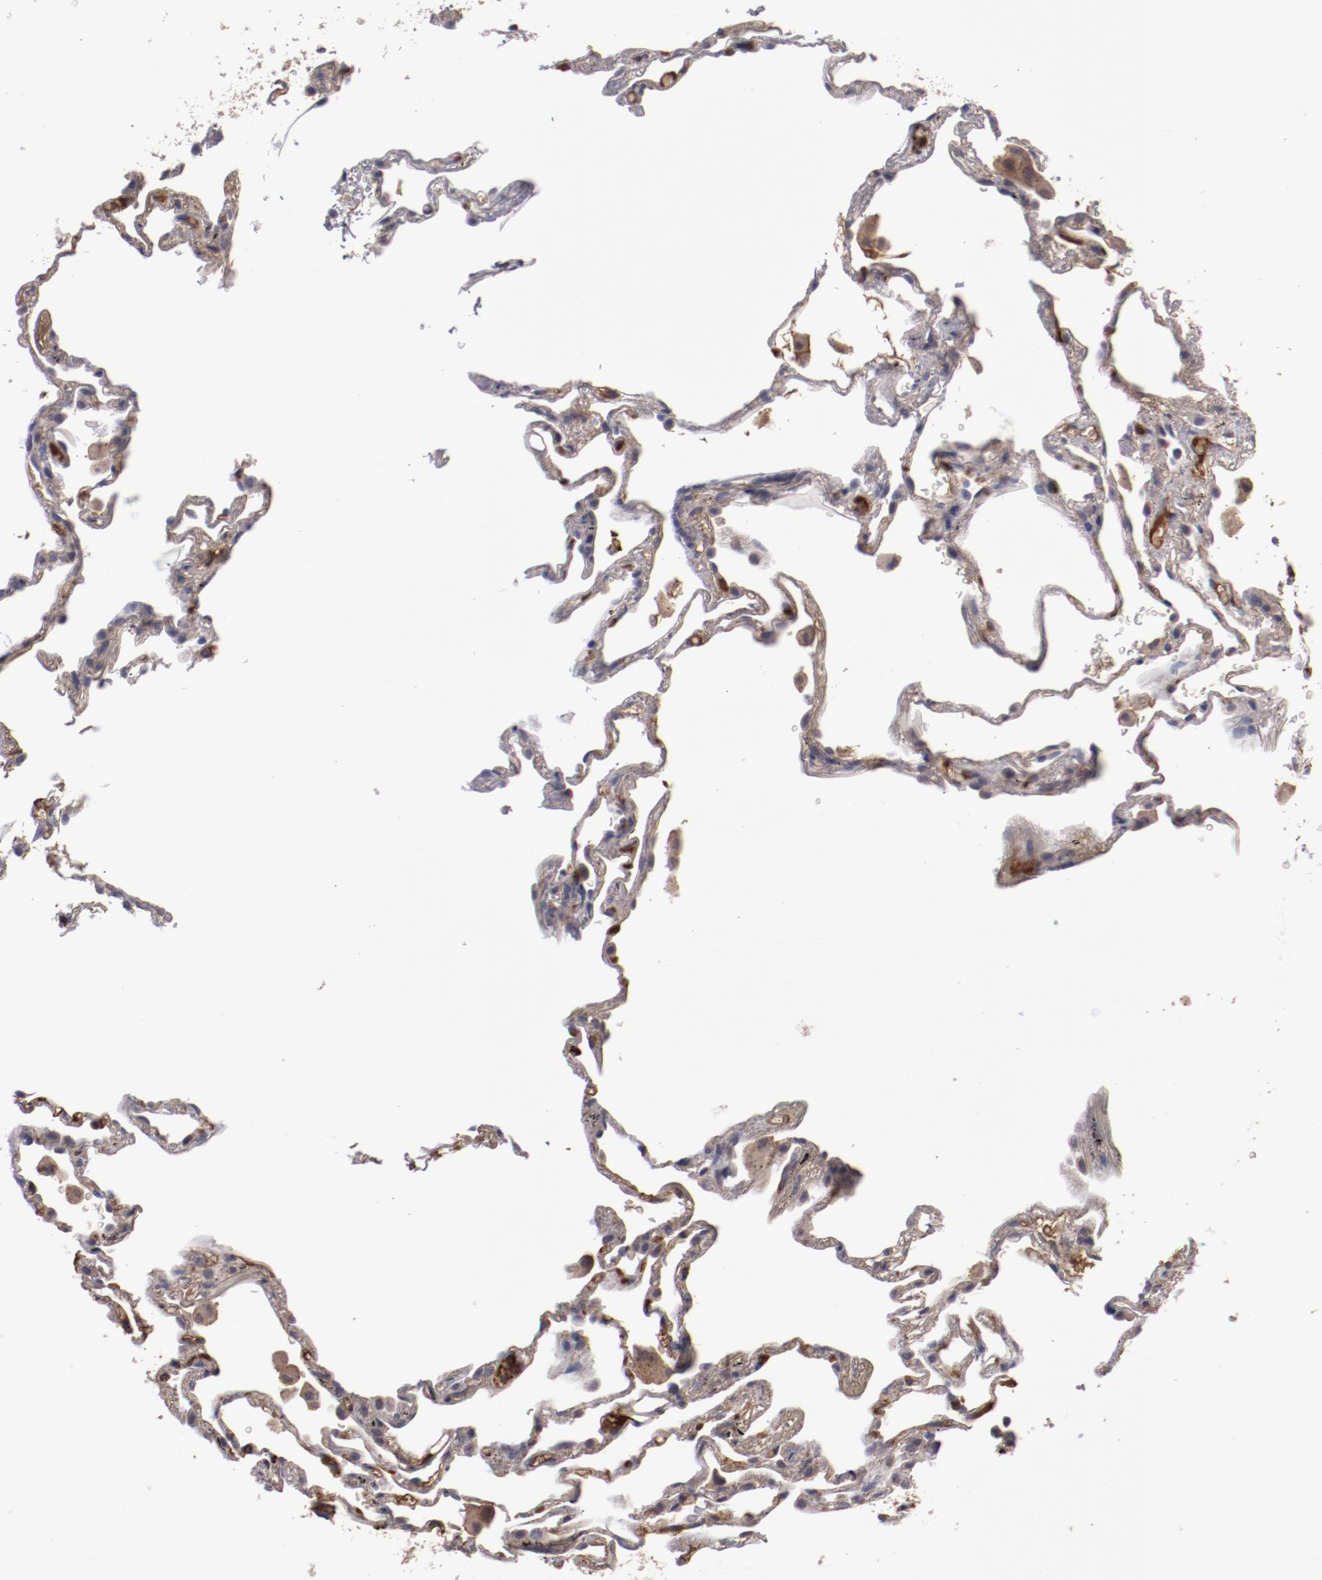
{"staining": {"intensity": "moderate", "quantity": "25%-75%", "location": "cytoplasmic/membranous"}, "tissue": "lung", "cell_type": "Alveolar cells", "image_type": "normal", "snomed": [{"axis": "morphology", "description": "Normal tissue, NOS"}, {"axis": "morphology", "description": "Inflammation, NOS"}, {"axis": "topography", "description": "Lung"}], "caption": "Moderate cytoplasmic/membranous expression for a protein is seen in approximately 25%-75% of alveolar cells of unremarkable lung using immunohistochemistry (IHC).", "gene": "CP", "patient": {"sex": "male", "age": 69}}